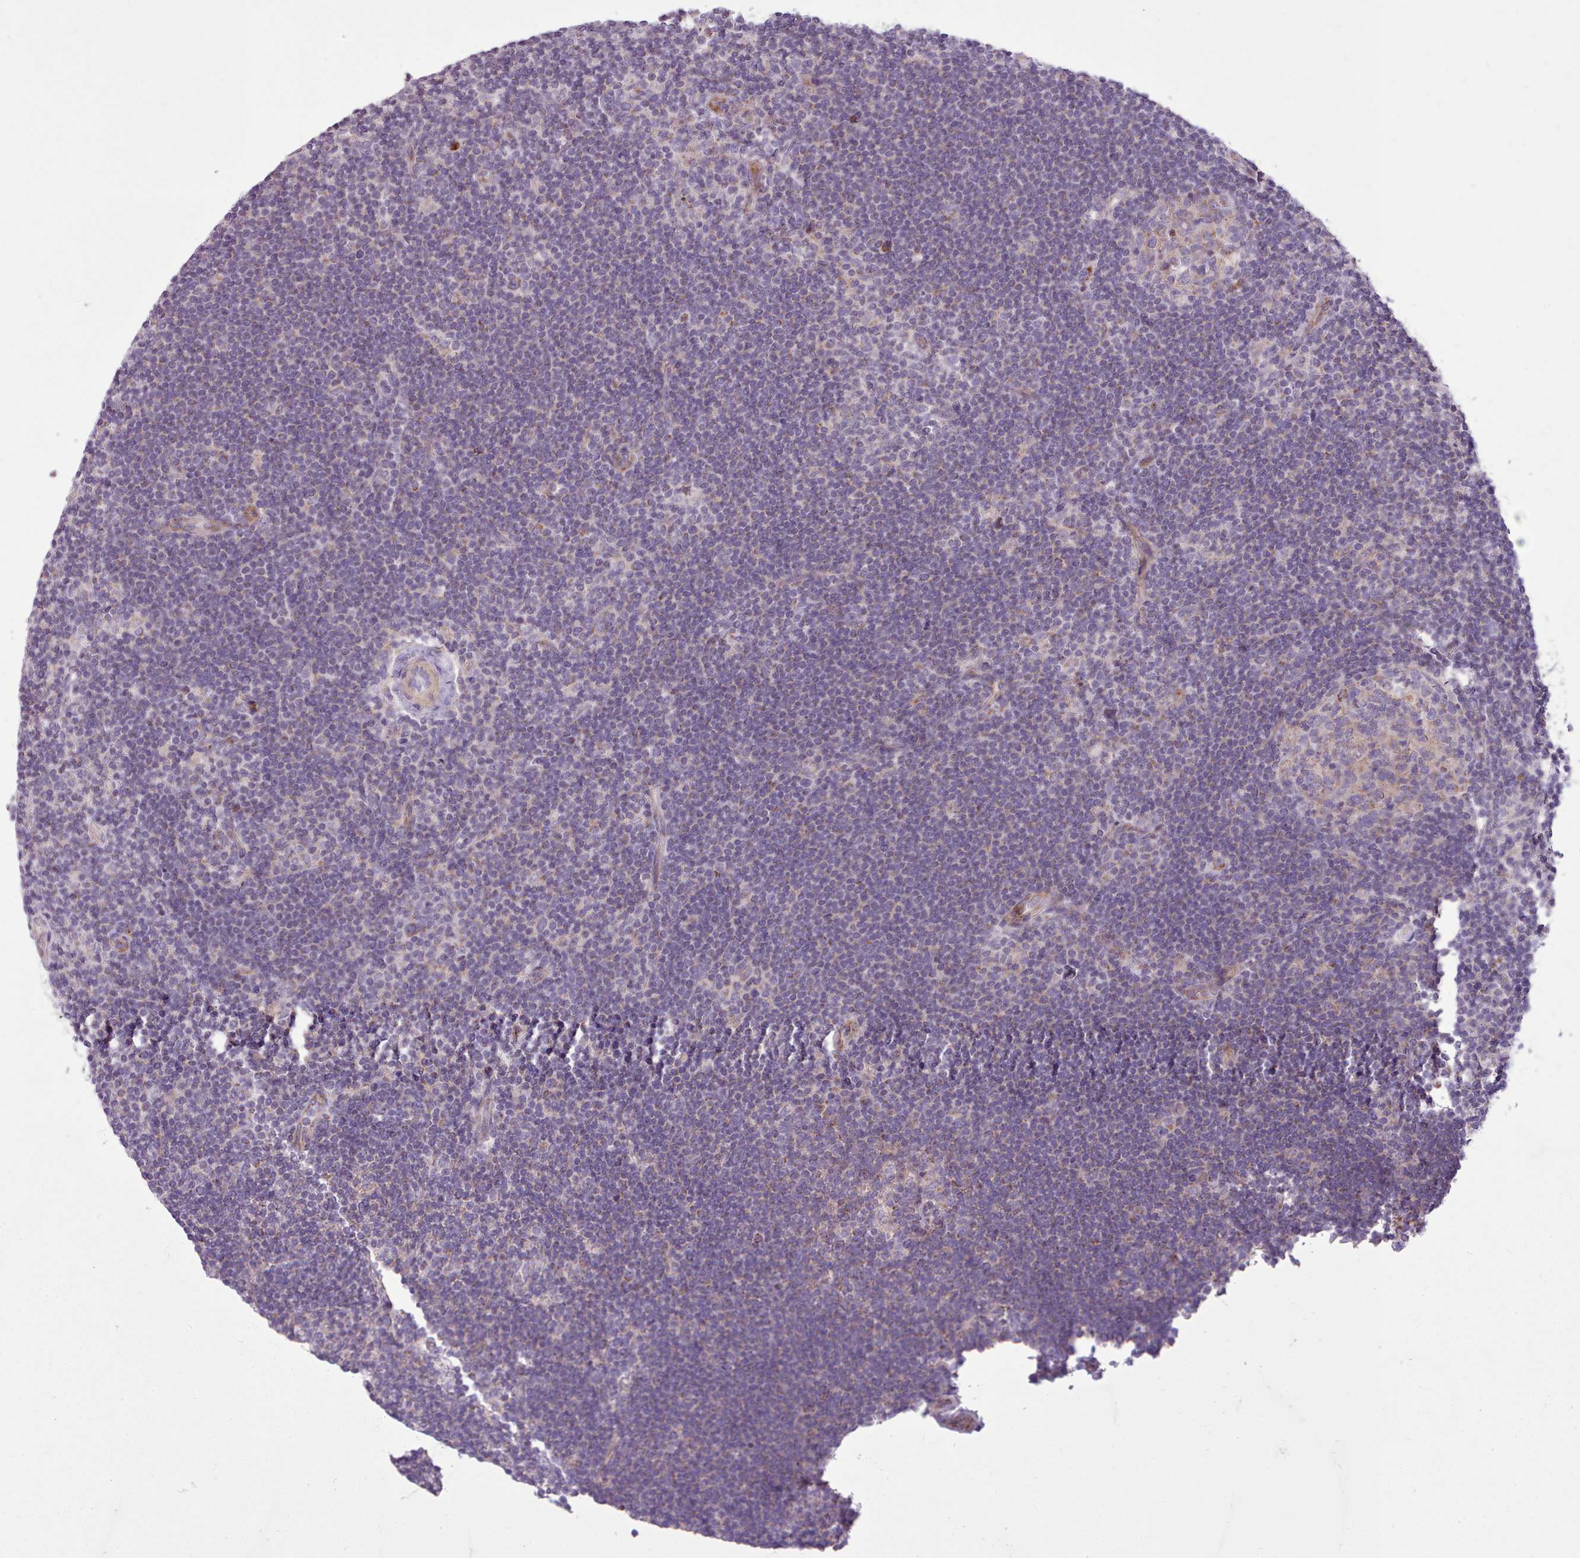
{"staining": {"intensity": "moderate", "quantity": "25%-75%", "location": "cytoplasmic/membranous"}, "tissue": "lymphoma", "cell_type": "Tumor cells", "image_type": "cancer", "snomed": [{"axis": "morphology", "description": "Hodgkin's disease, NOS"}, {"axis": "topography", "description": "Lymph node"}], "caption": "Immunohistochemistry (IHC) histopathology image of neoplastic tissue: human lymphoma stained using immunohistochemistry (IHC) reveals medium levels of moderate protein expression localized specifically in the cytoplasmic/membranous of tumor cells, appearing as a cytoplasmic/membranous brown color.", "gene": "AVL9", "patient": {"sex": "female", "age": 57}}